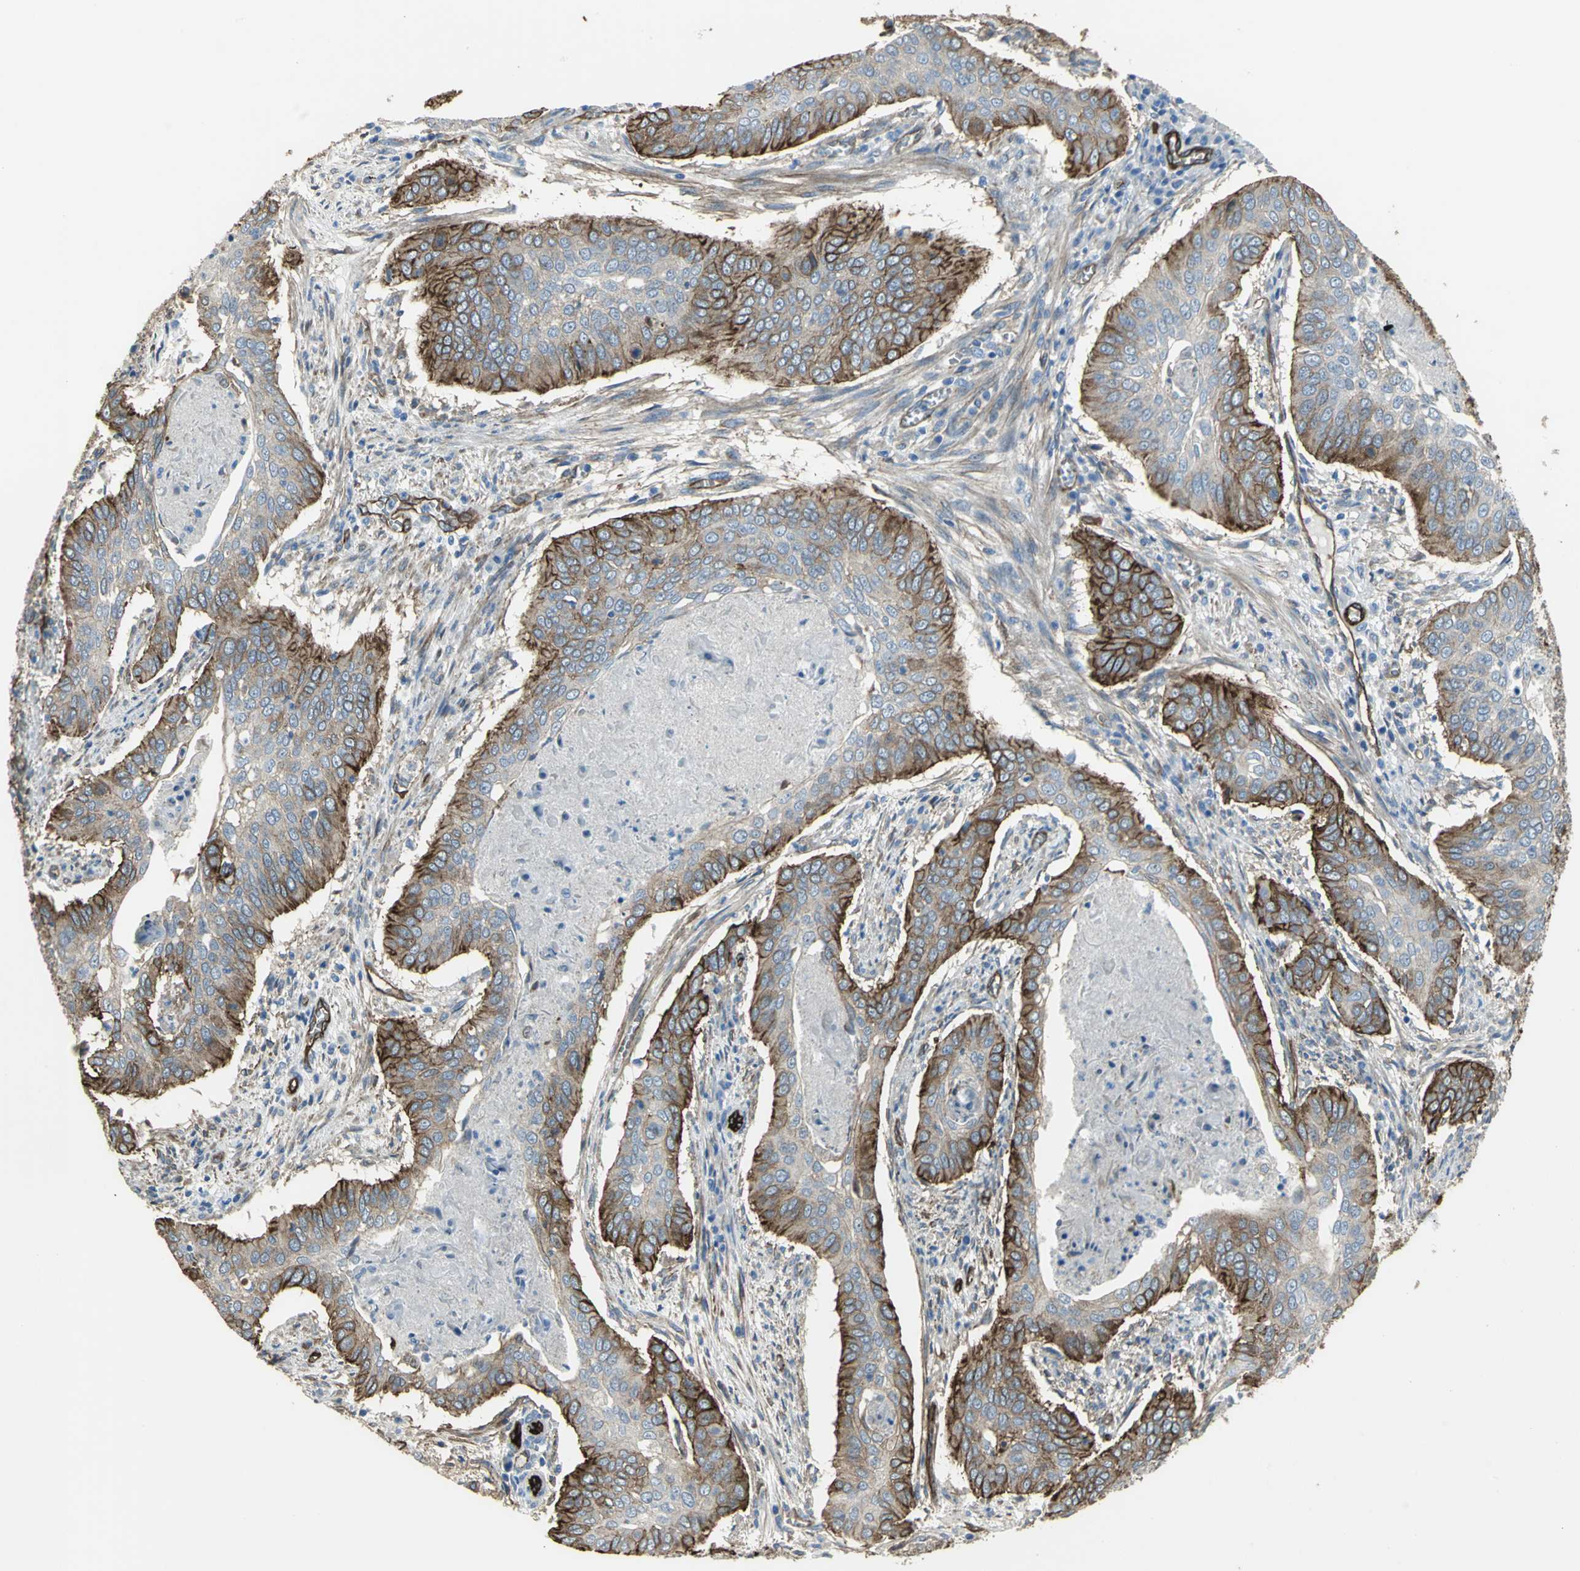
{"staining": {"intensity": "strong", "quantity": "25%-75%", "location": "cytoplasmic/membranous"}, "tissue": "cervical cancer", "cell_type": "Tumor cells", "image_type": "cancer", "snomed": [{"axis": "morphology", "description": "Squamous cell carcinoma, NOS"}, {"axis": "topography", "description": "Cervix"}], "caption": "There is high levels of strong cytoplasmic/membranous staining in tumor cells of cervical cancer (squamous cell carcinoma), as demonstrated by immunohistochemical staining (brown color).", "gene": "FLNB", "patient": {"sex": "female", "age": 39}}